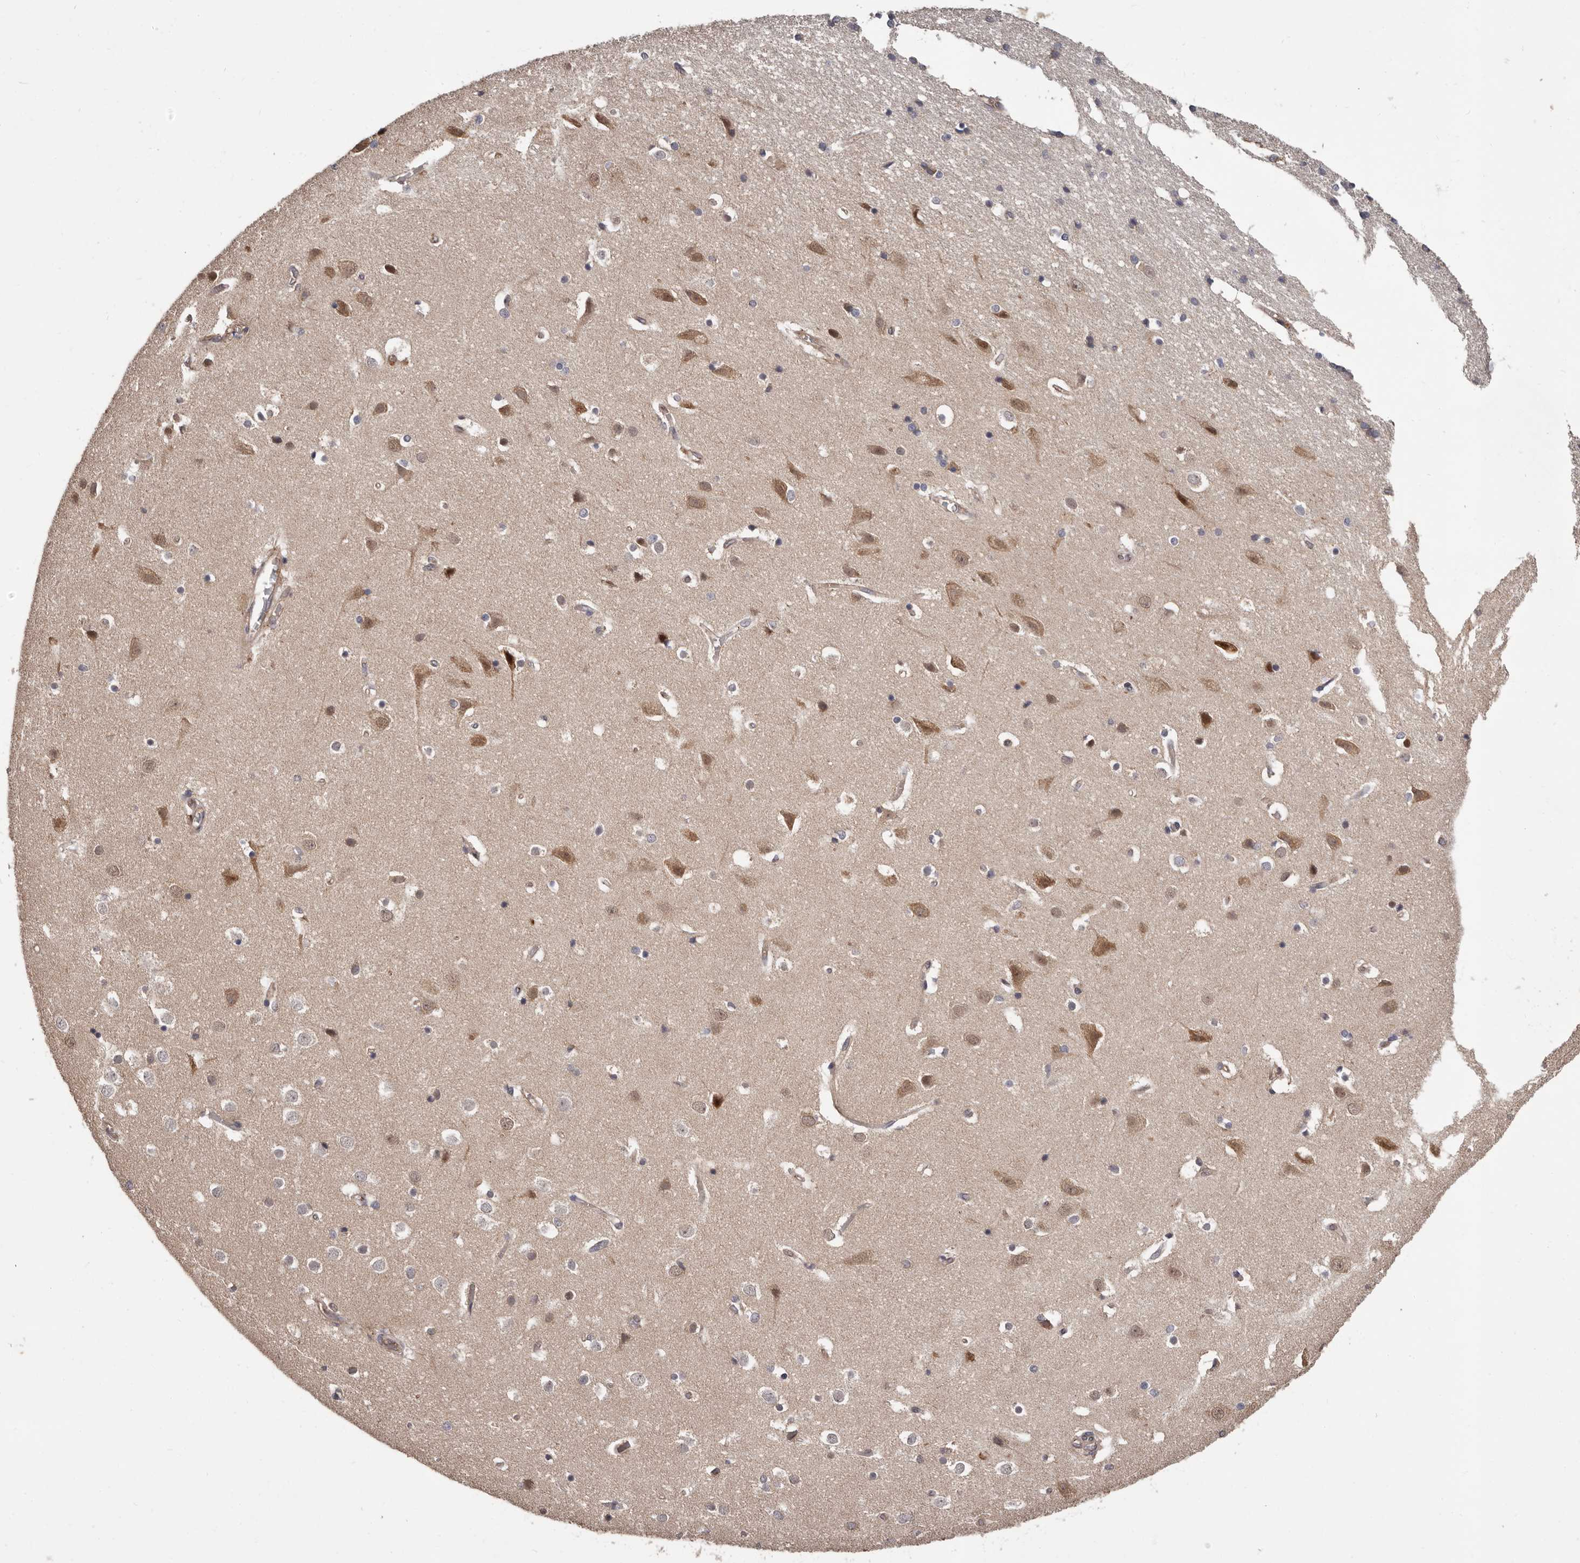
{"staining": {"intensity": "weak", "quantity": ">75%", "location": "cytoplasmic/membranous"}, "tissue": "cerebral cortex", "cell_type": "Endothelial cells", "image_type": "normal", "snomed": [{"axis": "morphology", "description": "Normal tissue, NOS"}, {"axis": "topography", "description": "Cerebral cortex"}], "caption": "Protein analysis of unremarkable cerebral cortex shows weak cytoplasmic/membranous staining in approximately >75% of endothelial cells.", "gene": "VPS37A", "patient": {"sex": "male", "age": 54}}